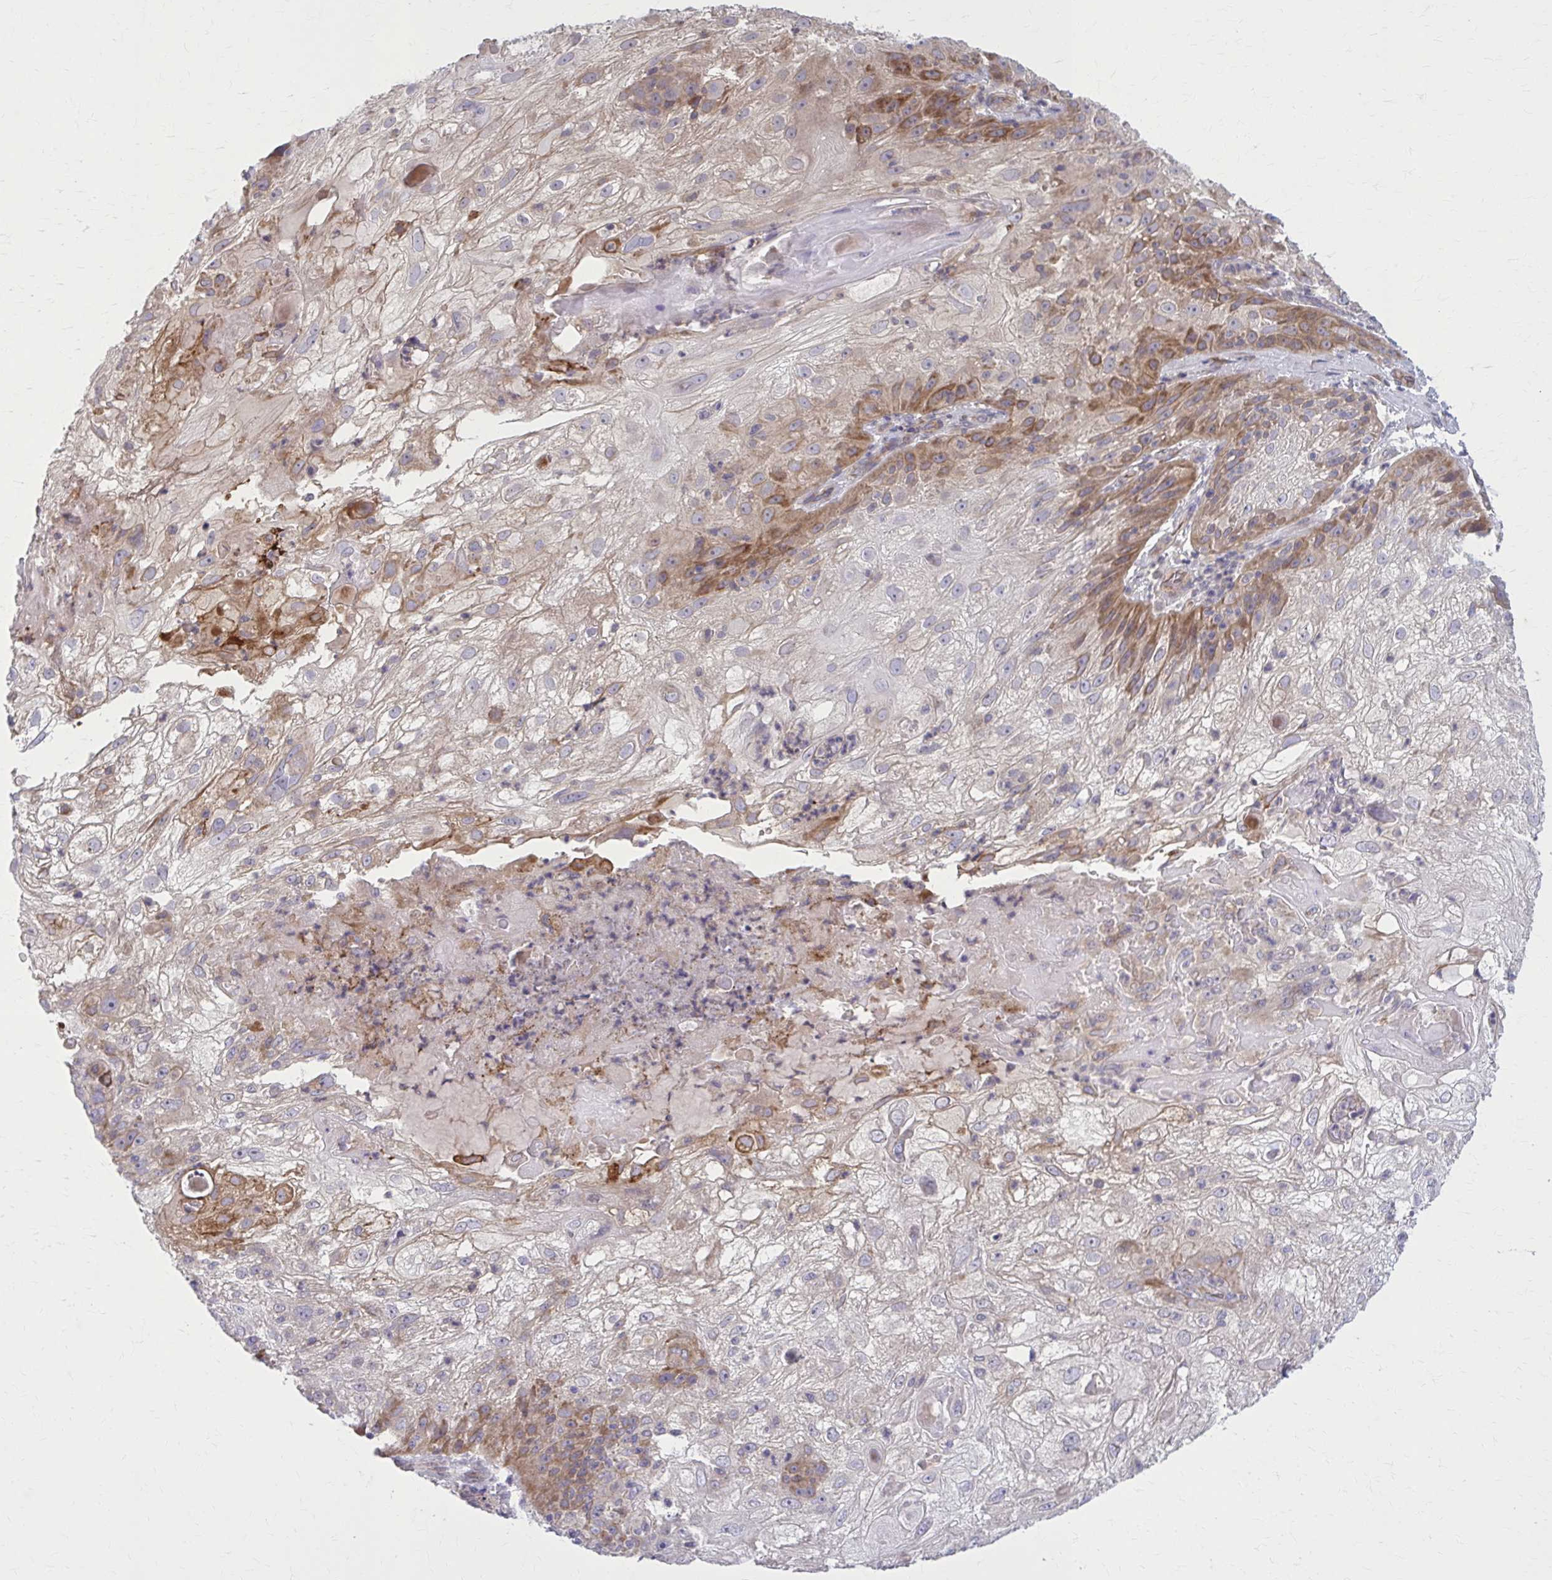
{"staining": {"intensity": "moderate", "quantity": "25%-75%", "location": "cytoplasmic/membranous"}, "tissue": "skin cancer", "cell_type": "Tumor cells", "image_type": "cancer", "snomed": [{"axis": "morphology", "description": "Normal tissue, NOS"}, {"axis": "morphology", "description": "Squamous cell carcinoma, NOS"}, {"axis": "topography", "description": "Skin"}], "caption": "Skin cancer (squamous cell carcinoma) tissue demonstrates moderate cytoplasmic/membranous expression in about 25%-75% of tumor cells, visualized by immunohistochemistry. (DAB (3,3'-diaminobenzidine) IHC with brightfield microscopy, high magnification).", "gene": "SNF8", "patient": {"sex": "female", "age": 83}}